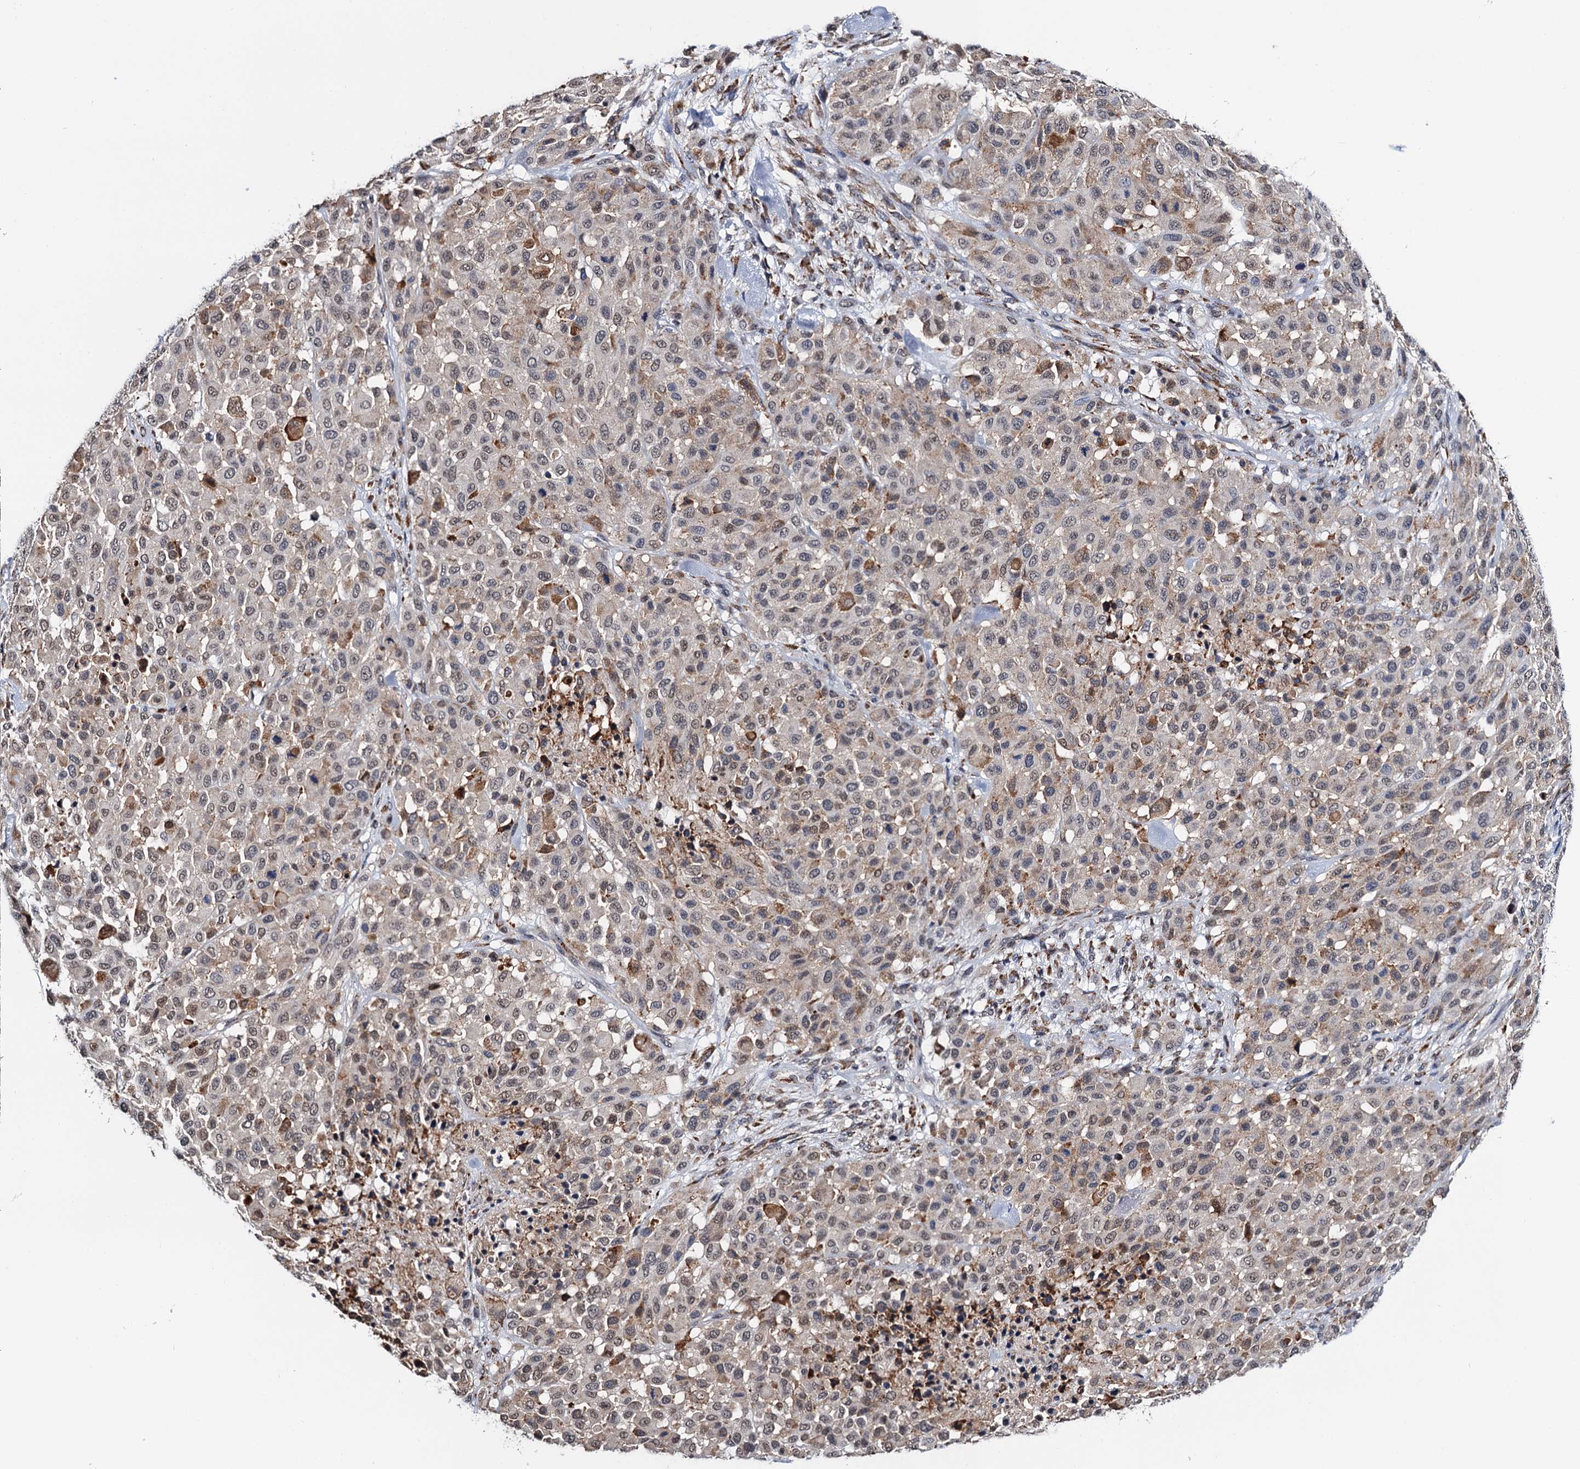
{"staining": {"intensity": "moderate", "quantity": "<25%", "location": "nuclear"}, "tissue": "melanoma", "cell_type": "Tumor cells", "image_type": "cancer", "snomed": [{"axis": "morphology", "description": "Malignant melanoma, Metastatic site"}, {"axis": "topography", "description": "Skin"}], "caption": "An image showing moderate nuclear expression in approximately <25% of tumor cells in malignant melanoma (metastatic site), as visualized by brown immunohistochemical staining.", "gene": "SLC7A10", "patient": {"sex": "female", "age": 81}}